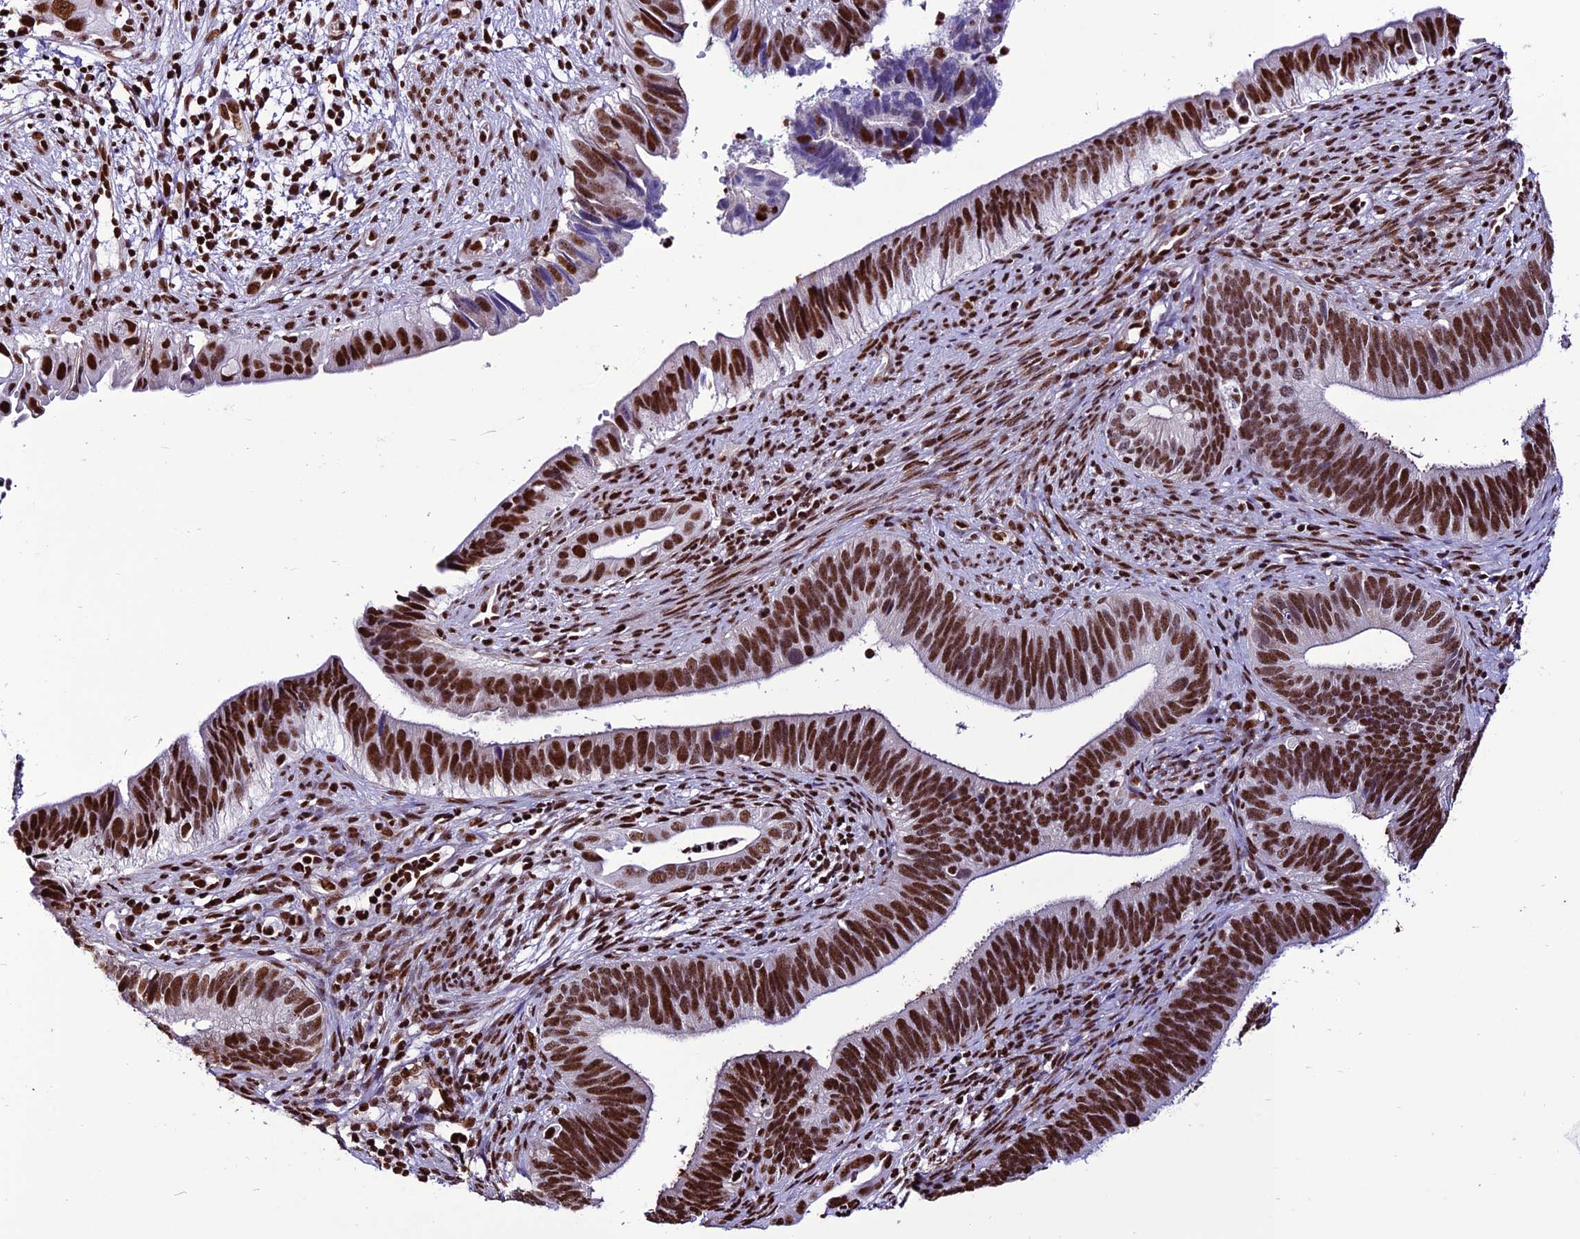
{"staining": {"intensity": "strong", "quantity": ">75%", "location": "nuclear"}, "tissue": "cervical cancer", "cell_type": "Tumor cells", "image_type": "cancer", "snomed": [{"axis": "morphology", "description": "Adenocarcinoma, NOS"}, {"axis": "topography", "description": "Cervix"}], "caption": "IHC of human cervical adenocarcinoma shows high levels of strong nuclear expression in approximately >75% of tumor cells.", "gene": "INO80E", "patient": {"sex": "female", "age": 42}}